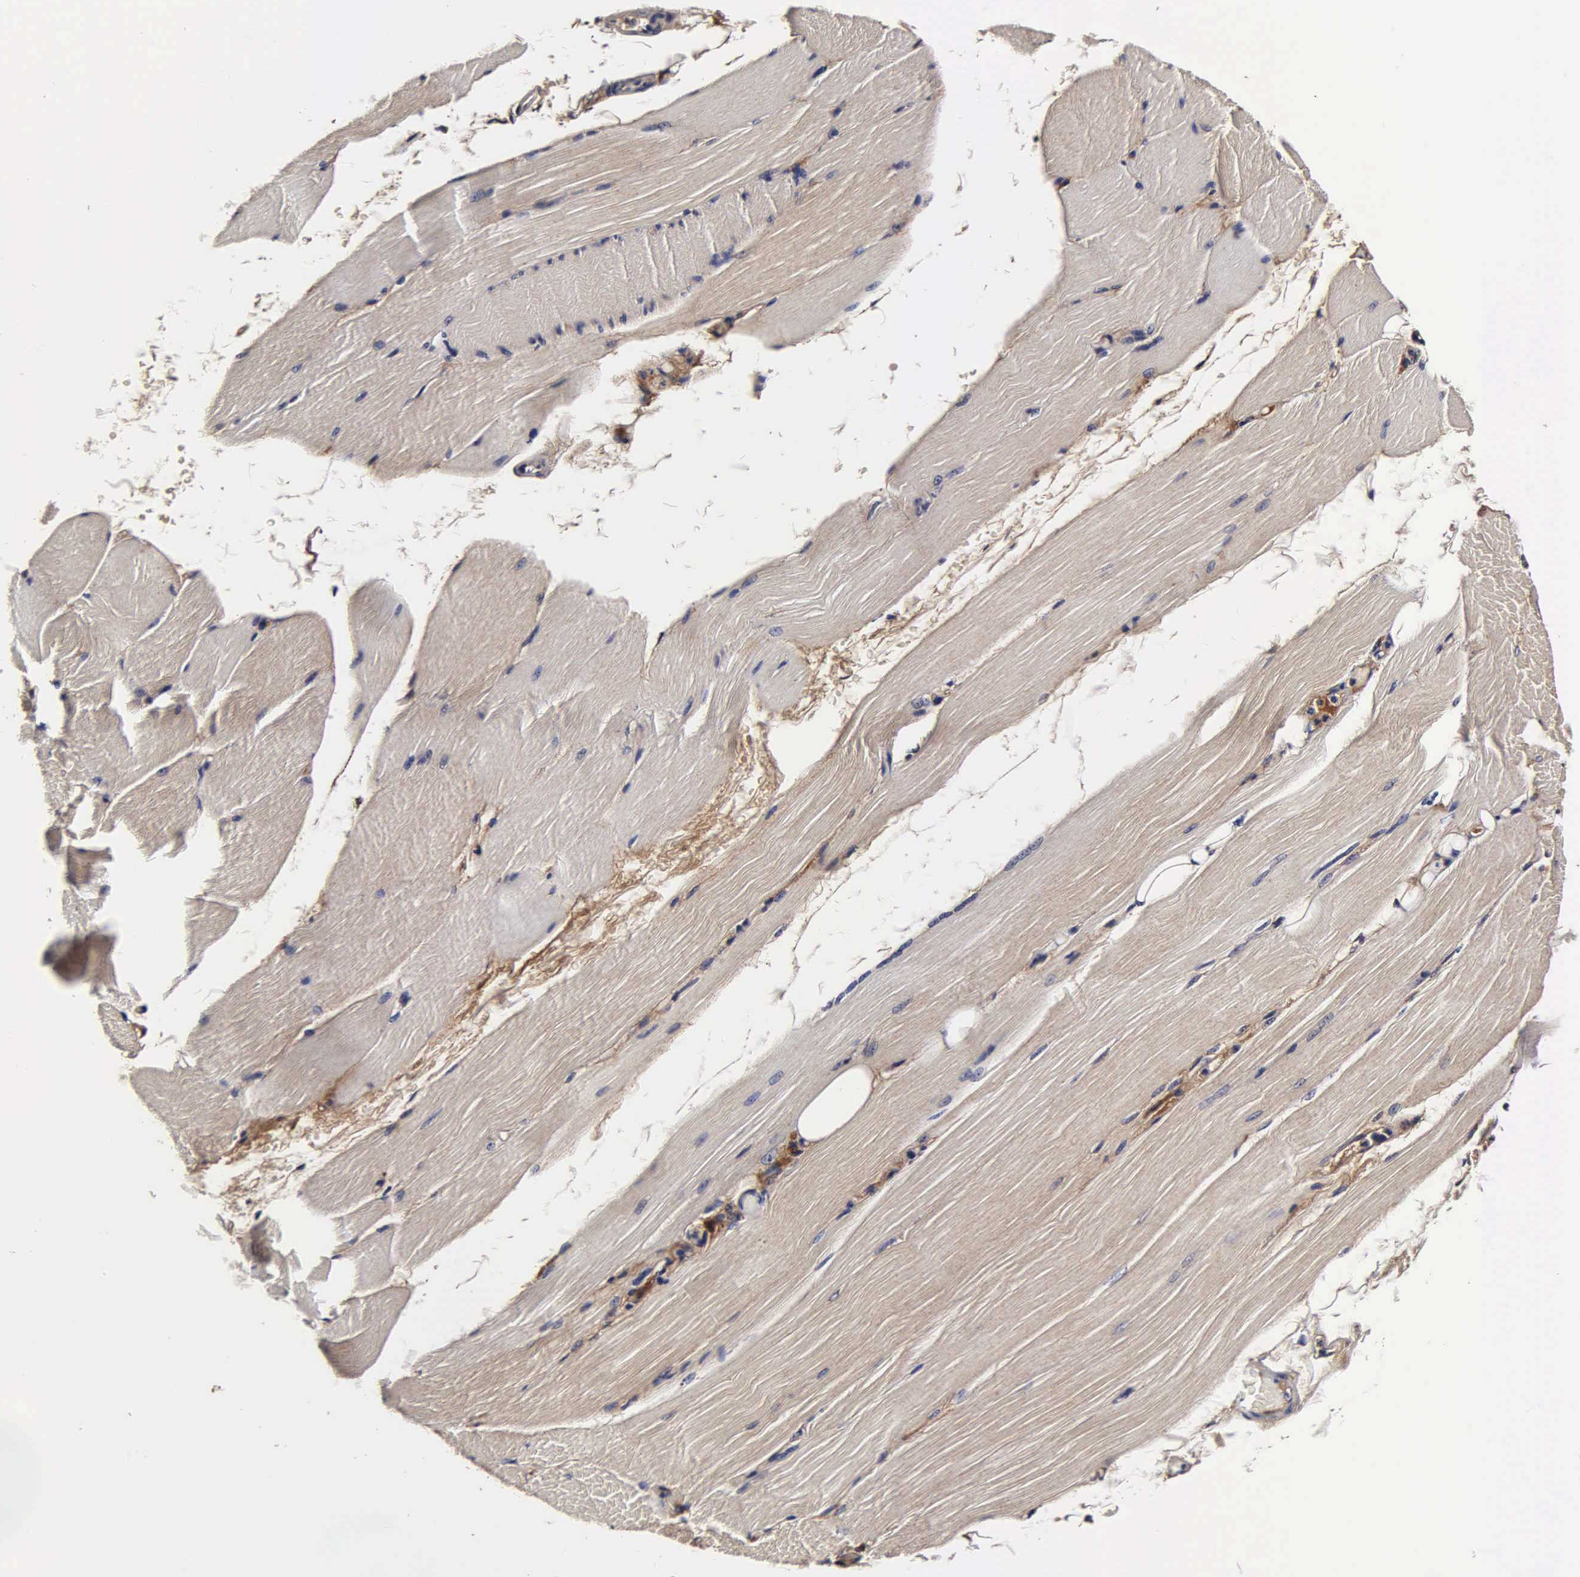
{"staining": {"intensity": "negative", "quantity": "none", "location": "none"}, "tissue": "skeletal muscle", "cell_type": "Myocytes", "image_type": "normal", "snomed": [{"axis": "morphology", "description": "Normal tissue, NOS"}, {"axis": "topography", "description": "Skeletal muscle"}, {"axis": "topography", "description": "Parathyroid gland"}], "caption": "This is an immunohistochemistry micrograph of unremarkable skeletal muscle. There is no positivity in myocytes.", "gene": "CST3", "patient": {"sex": "female", "age": 37}}